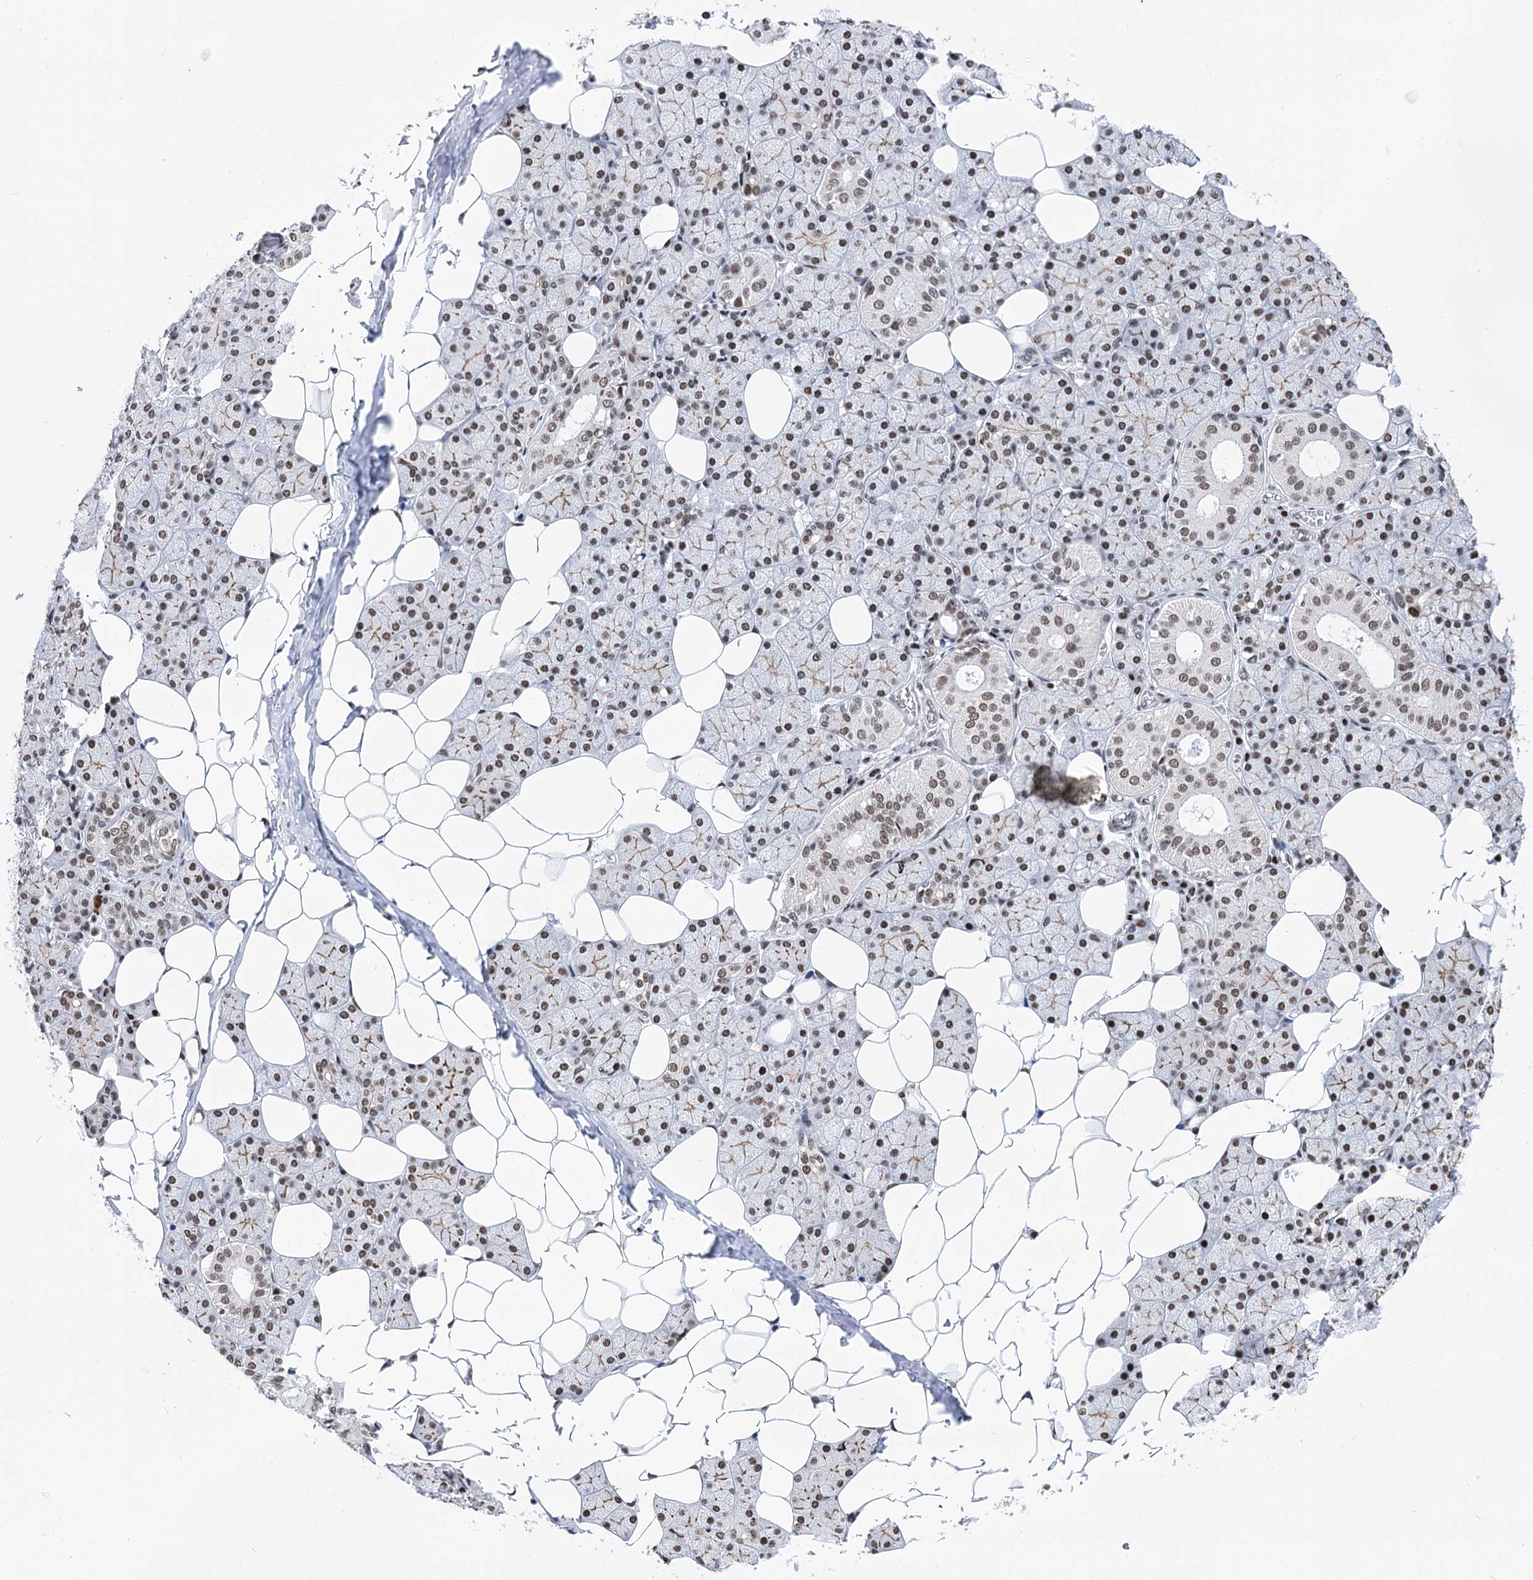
{"staining": {"intensity": "weak", "quantity": "25%-75%", "location": "cytoplasmic/membranous,nuclear"}, "tissue": "salivary gland", "cell_type": "Glandular cells", "image_type": "normal", "snomed": [{"axis": "morphology", "description": "Normal tissue, NOS"}, {"axis": "topography", "description": "Salivary gland"}], "caption": "This is an image of immunohistochemistry staining of benign salivary gland, which shows weak expression in the cytoplasmic/membranous,nuclear of glandular cells.", "gene": "POU4F3", "patient": {"sex": "female", "age": 33}}